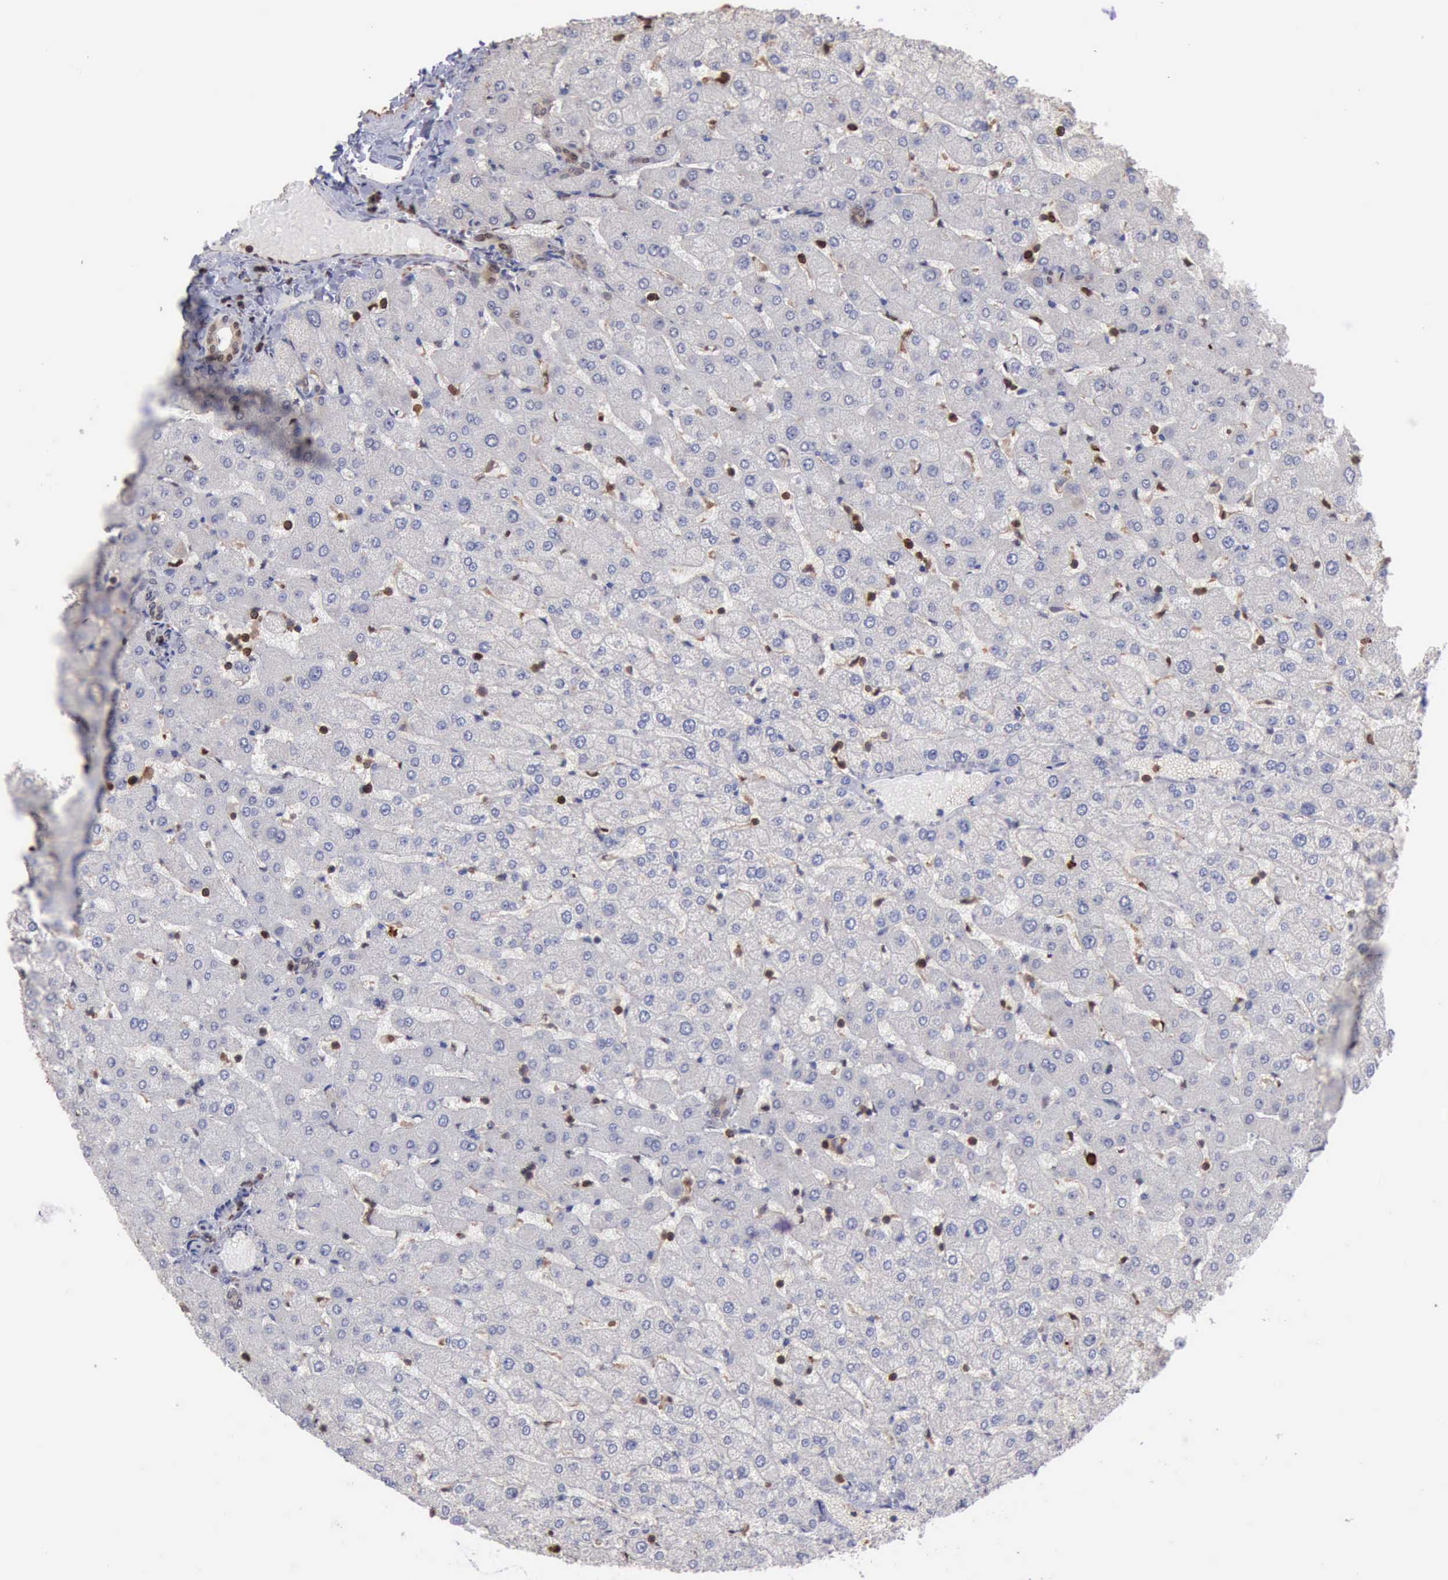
{"staining": {"intensity": "negative", "quantity": "none", "location": "none"}, "tissue": "liver", "cell_type": "Cholangiocytes", "image_type": "normal", "snomed": [{"axis": "morphology", "description": "Normal tissue, NOS"}, {"axis": "morphology", "description": "Fibrosis, NOS"}, {"axis": "topography", "description": "Liver"}], "caption": "Histopathology image shows no protein expression in cholangiocytes of unremarkable liver.", "gene": "PDCD4", "patient": {"sex": "female", "age": 29}}